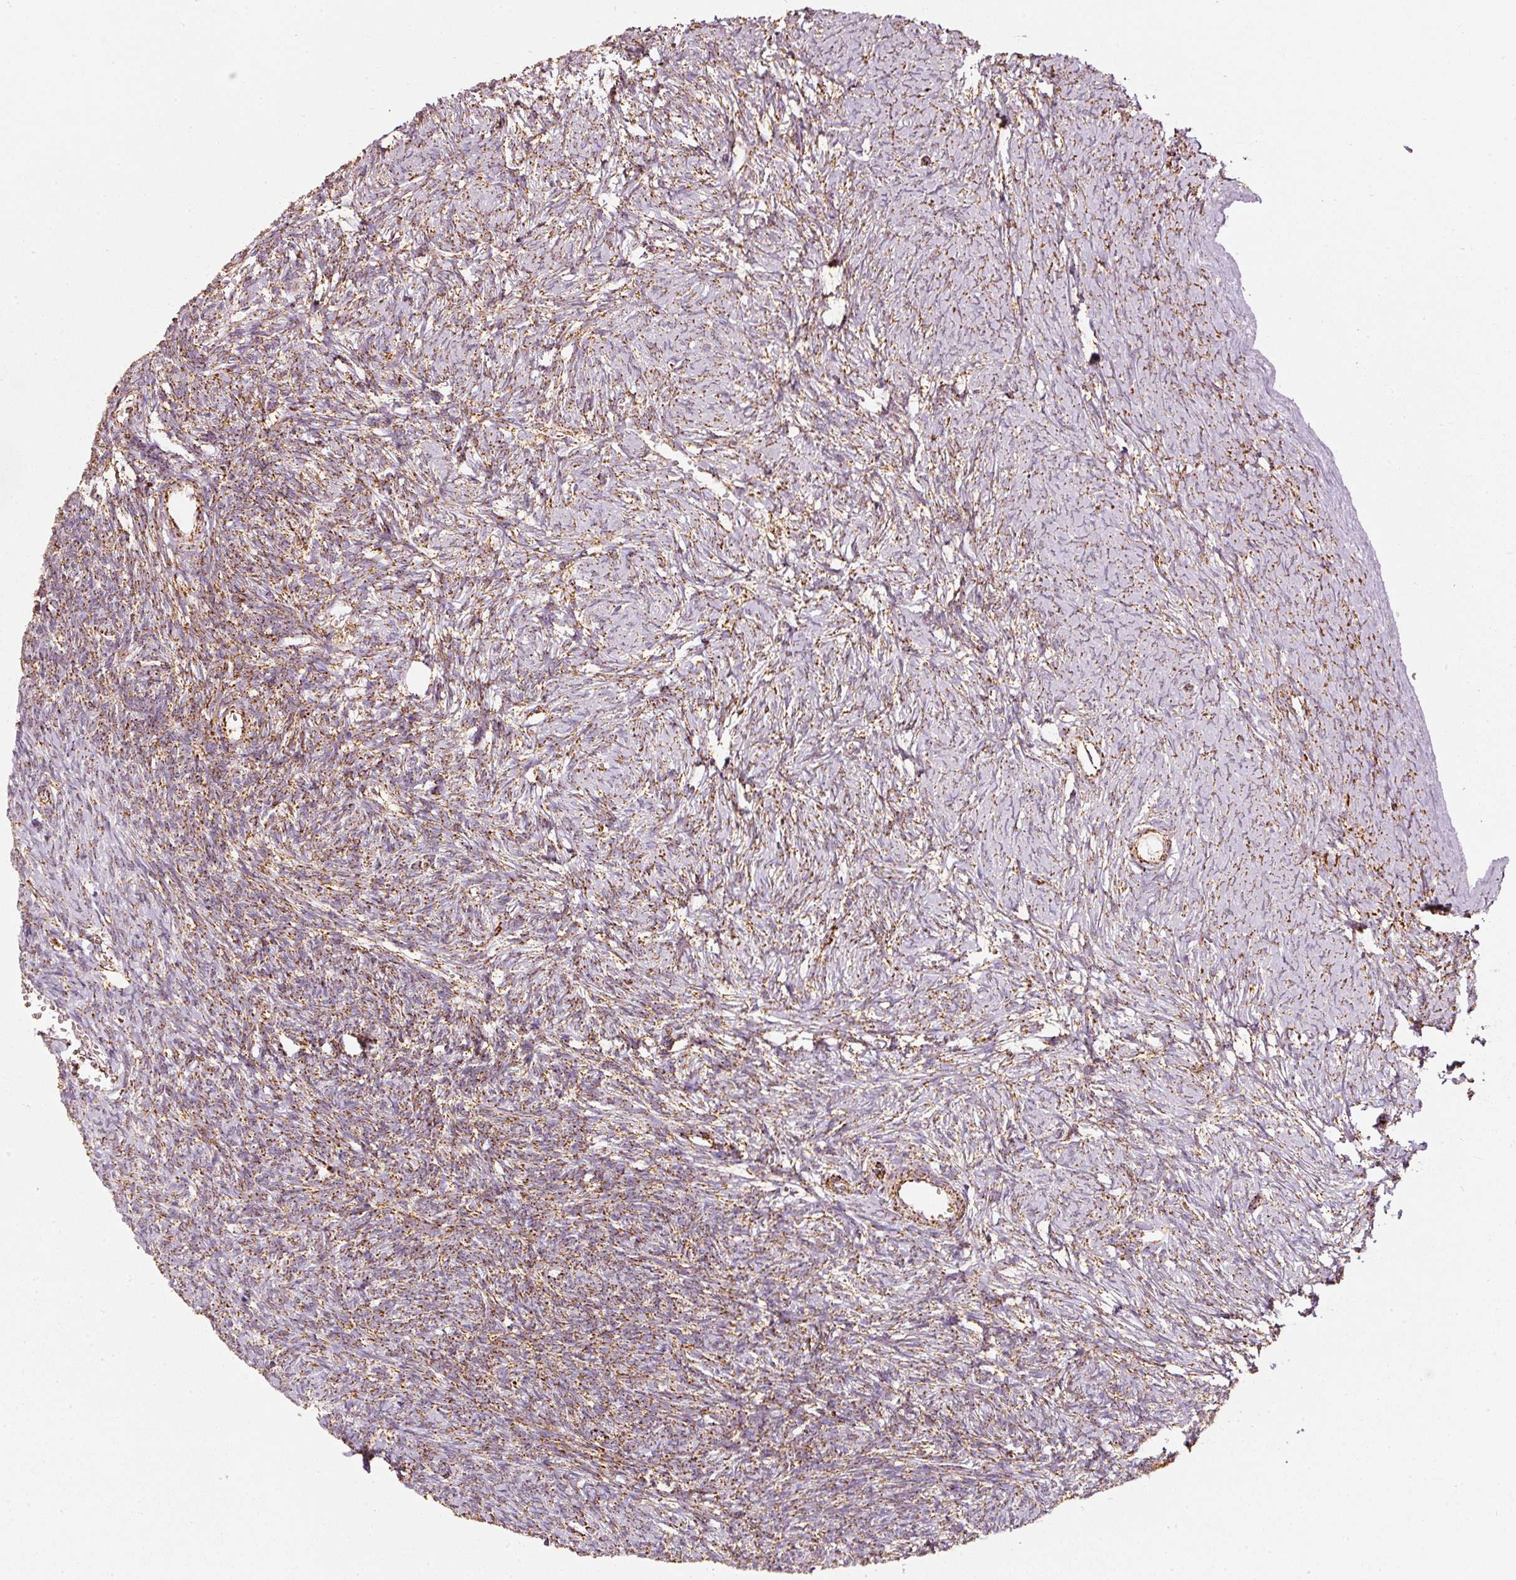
{"staining": {"intensity": "moderate", "quantity": ">75%", "location": "cytoplasmic/membranous"}, "tissue": "ovary", "cell_type": "Ovarian stroma cells", "image_type": "normal", "snomed": [{"axis": "morphology", "description": "Normal tissue, NOS"}, {"axis": "topography", "description": "Ovary"}], "caption": "Protein staining exhibits moderate cytoplasmic/membranous expression in approximately >75% of ovarian stroma cells in unremarkable ovary.", "gene": "UQCRC1", "patient": {"sex": "female", "age": 39}}